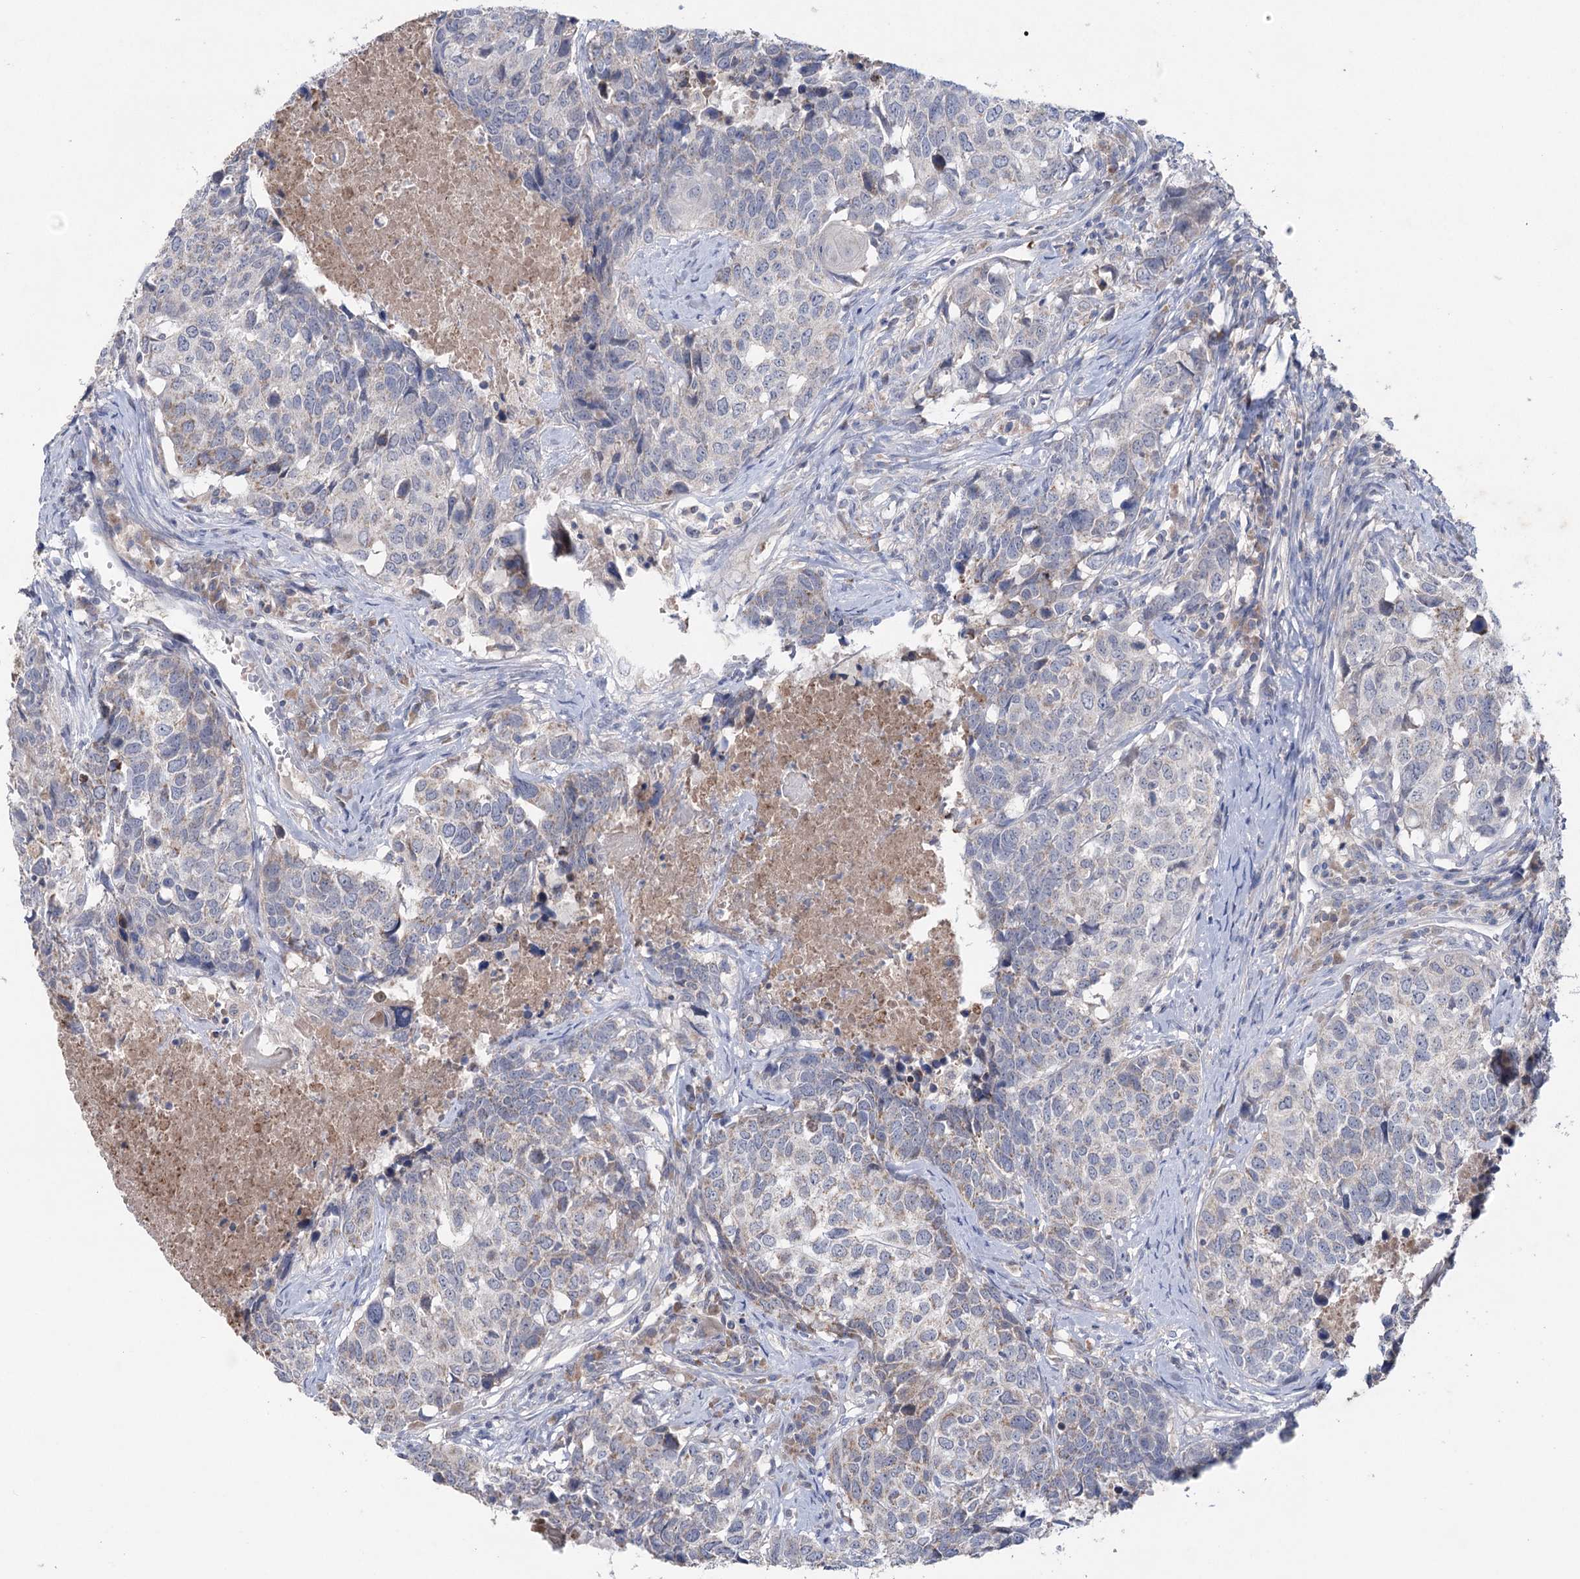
{"staining": {"intensity": "weak", "quantity": "<25%", "location": "cytoplasmic/membranous"}, "tissue": "head and neck cancer", "cell_type": "Tumor cells", "image_type": "cancer", "snomed": [{"axis": "morphology", "description": "Squamous cell carcinoma, NOS"}, {"axis": "topography", "description": "Head-Neck"}], "caption": "Photomicrograph shows no protein expression in tumor cells of head and neck cancer tissue. Brightfield microscopy of immunohistochemistry stained with DAB (3,3'-diaminobenzidine) (brown) and hematoxylin (blue), captured at high magnification.", "gene": "MTCH2", "patient": {"sex": "male", "age": 66}}